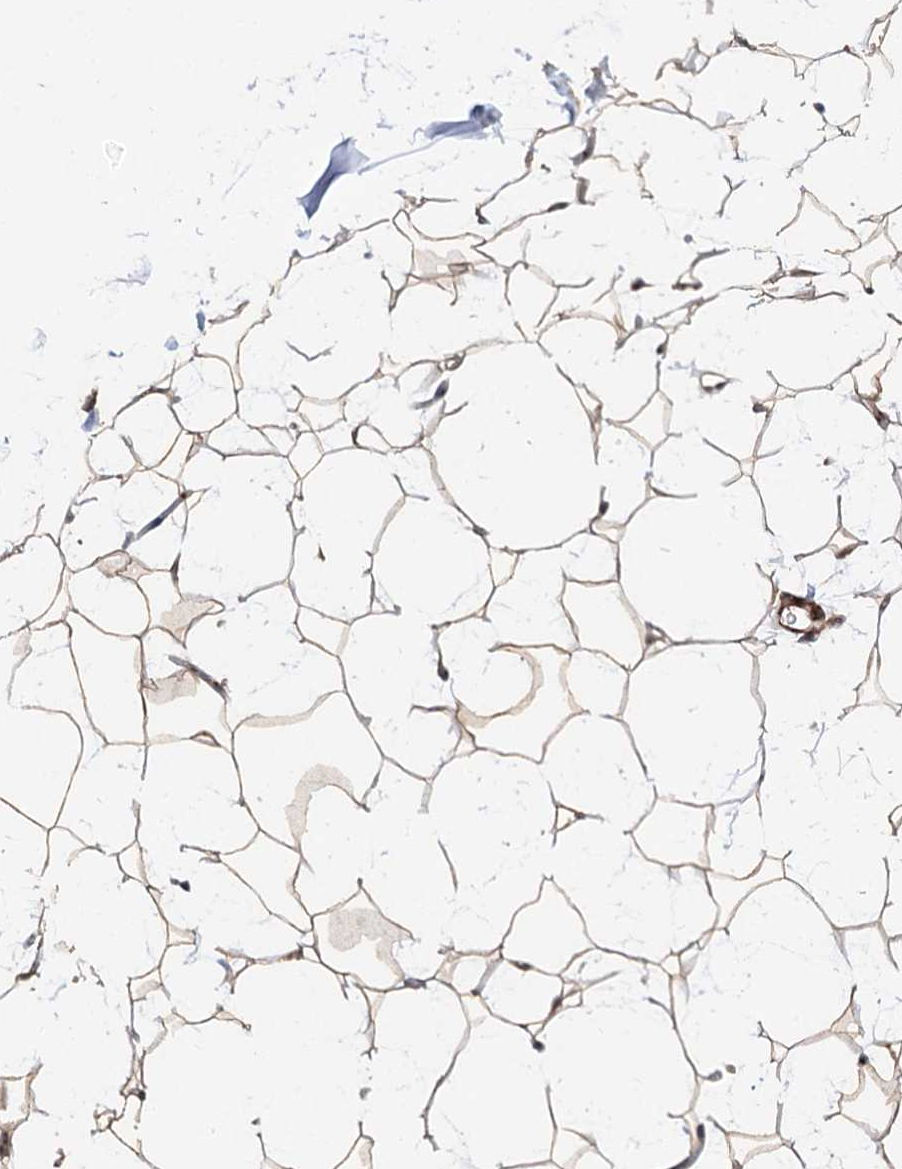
{"staining": {"intensity": "strong", "quantity": "25%-75%", "location": "cytoplasmic/membranous"}, "tissue": "adipose tissue", "cell_type": "Adipocytes", "image_type": "normal", "snomed": [{"axis": "morphology", "description": "Normal tissue, NOS"}, {"axis": "topography", "description": "Breast"}], "caption": "Adipose tissue stained with DAB (3,3'-diaminobenzidine) IHC shows high levels of strong cytoplasmic/membranous positivity in approximately 25%-75% of adipocytes. Using DAB (brown) and hematoxylin (blue) stains, captured at high magnification using brightfield microscopy.", "gene": "GNL3L", "patient": {"sex": "female", "age": 26}}